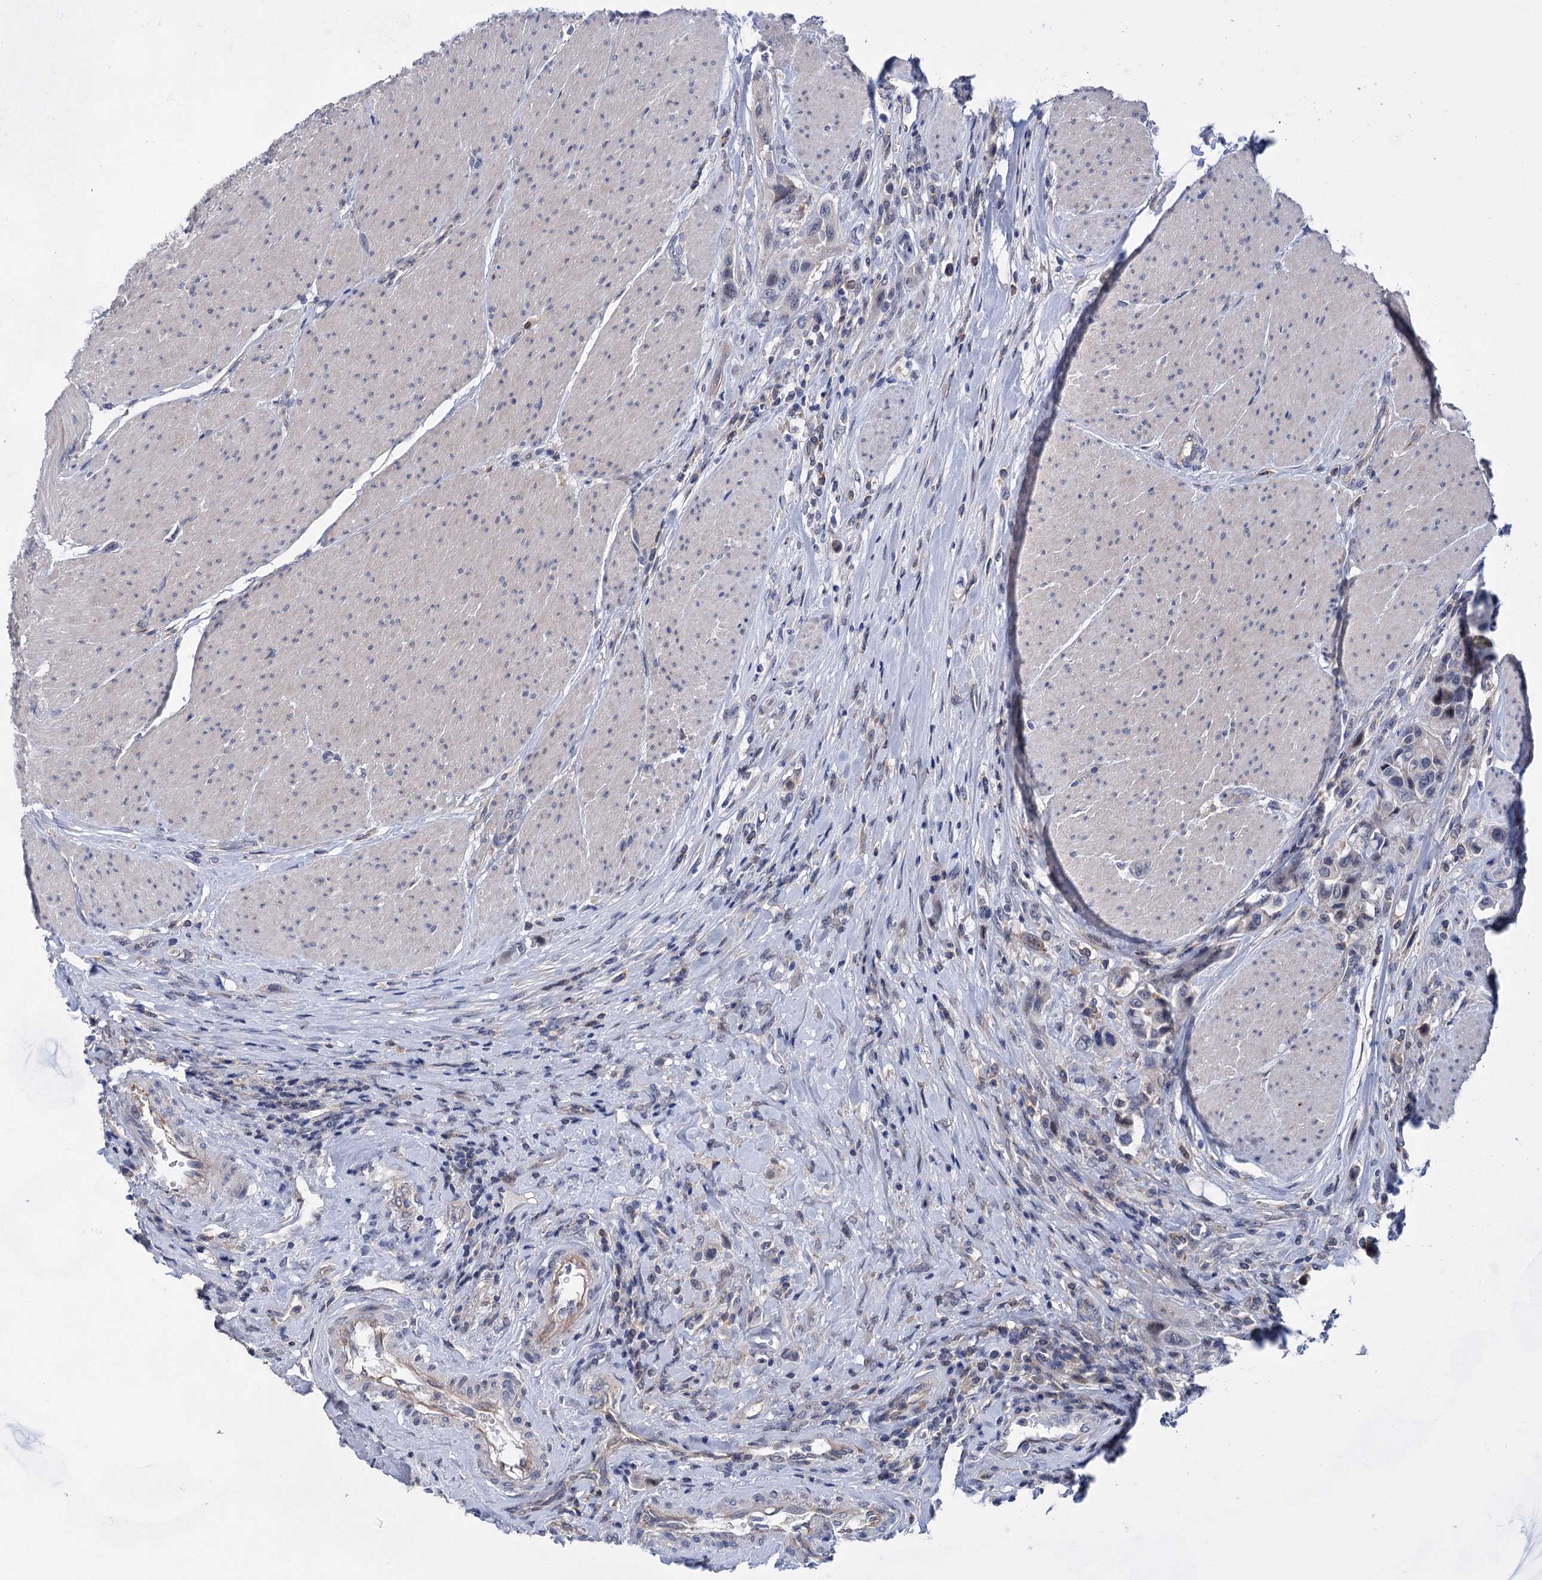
{"staining": {"intensity": "negative", "quantity": "none", "location": "none"}, "tissue": "urothelial cancer", "cell_type": "Tumor cells", "image_type": "cancer", "snomed": [{"axis": "morphology", "description": "Urothelial carcinoma, High grade"}, {"axis": "topography", "description": "Urinary bladder"}], "caption": "A histopathology image of urothelial cancer stained for a protein shows no brown staining in tumor cells. (Immunohistochemistry (ihc), brightfield microscopy, high magnification).", "gene": "MORN3", "patient": {"sex": "male", "age": 50}}